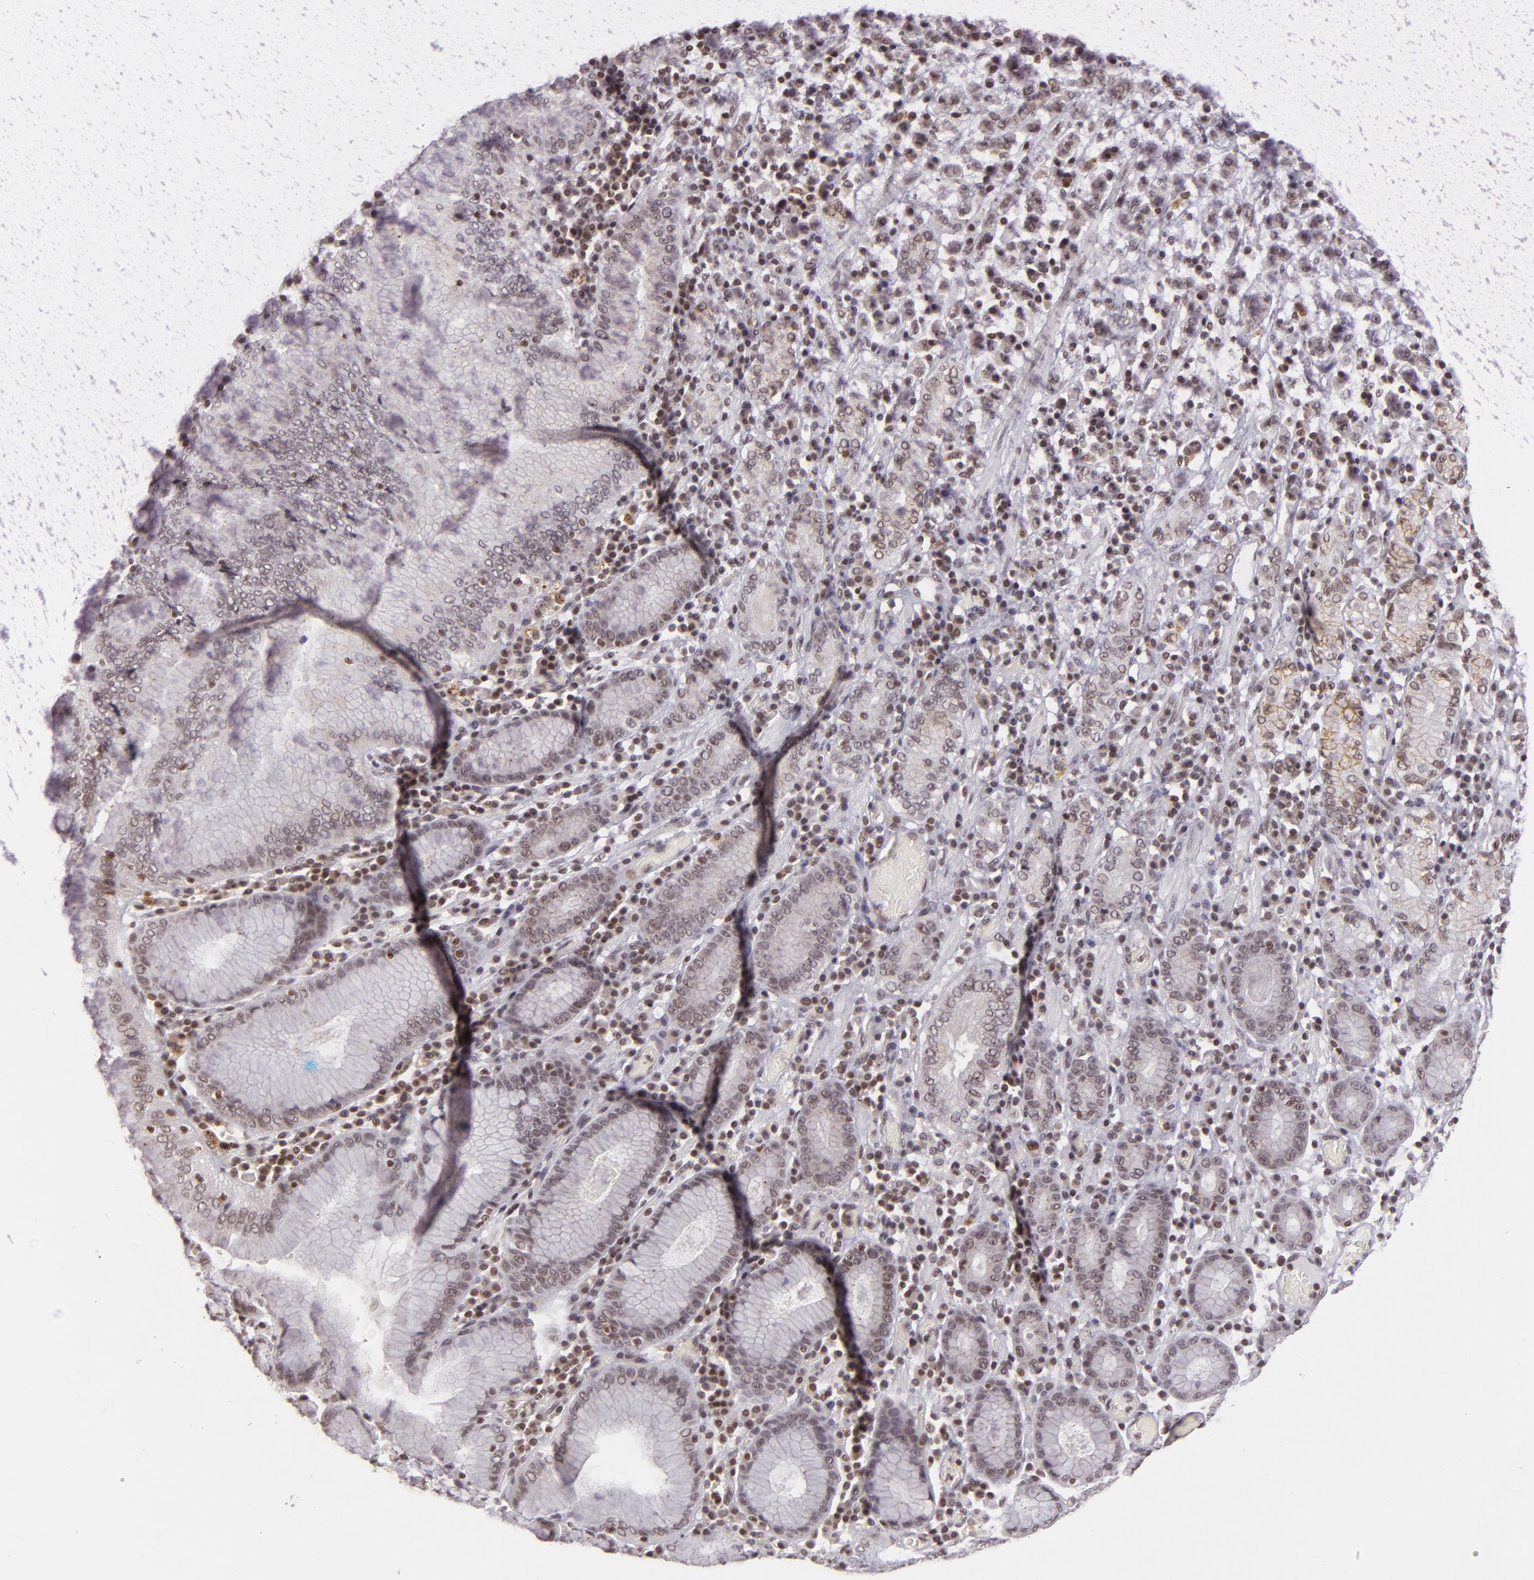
{"staining": {"intensity": "weak", "quantity": "25%-75%", "location": "nuclear"}, "tissue": "stomach cancer", "cell_type": "Tumor cells", "image_type": "cancer", "snomed": [{"axis": "morphology", "description": "Adenocarcinoma, NOS"}, {"axis": "topography", "description": "Stomach, lower"}], "caption": "The photomicrograph demonstrates immunohistochemical staining of stomach adenocarcinoma. There is weak nuclear positivity is present in about 25%-75% of tumor cells. The staining was performed using DAB (3,3'-diaminobenzidine), with brown indicating positive protein expression. Nuclei are stained blue with hematoxylin.", "gene": "ZFX", "patient": {"sex": "male", "age": 88}}